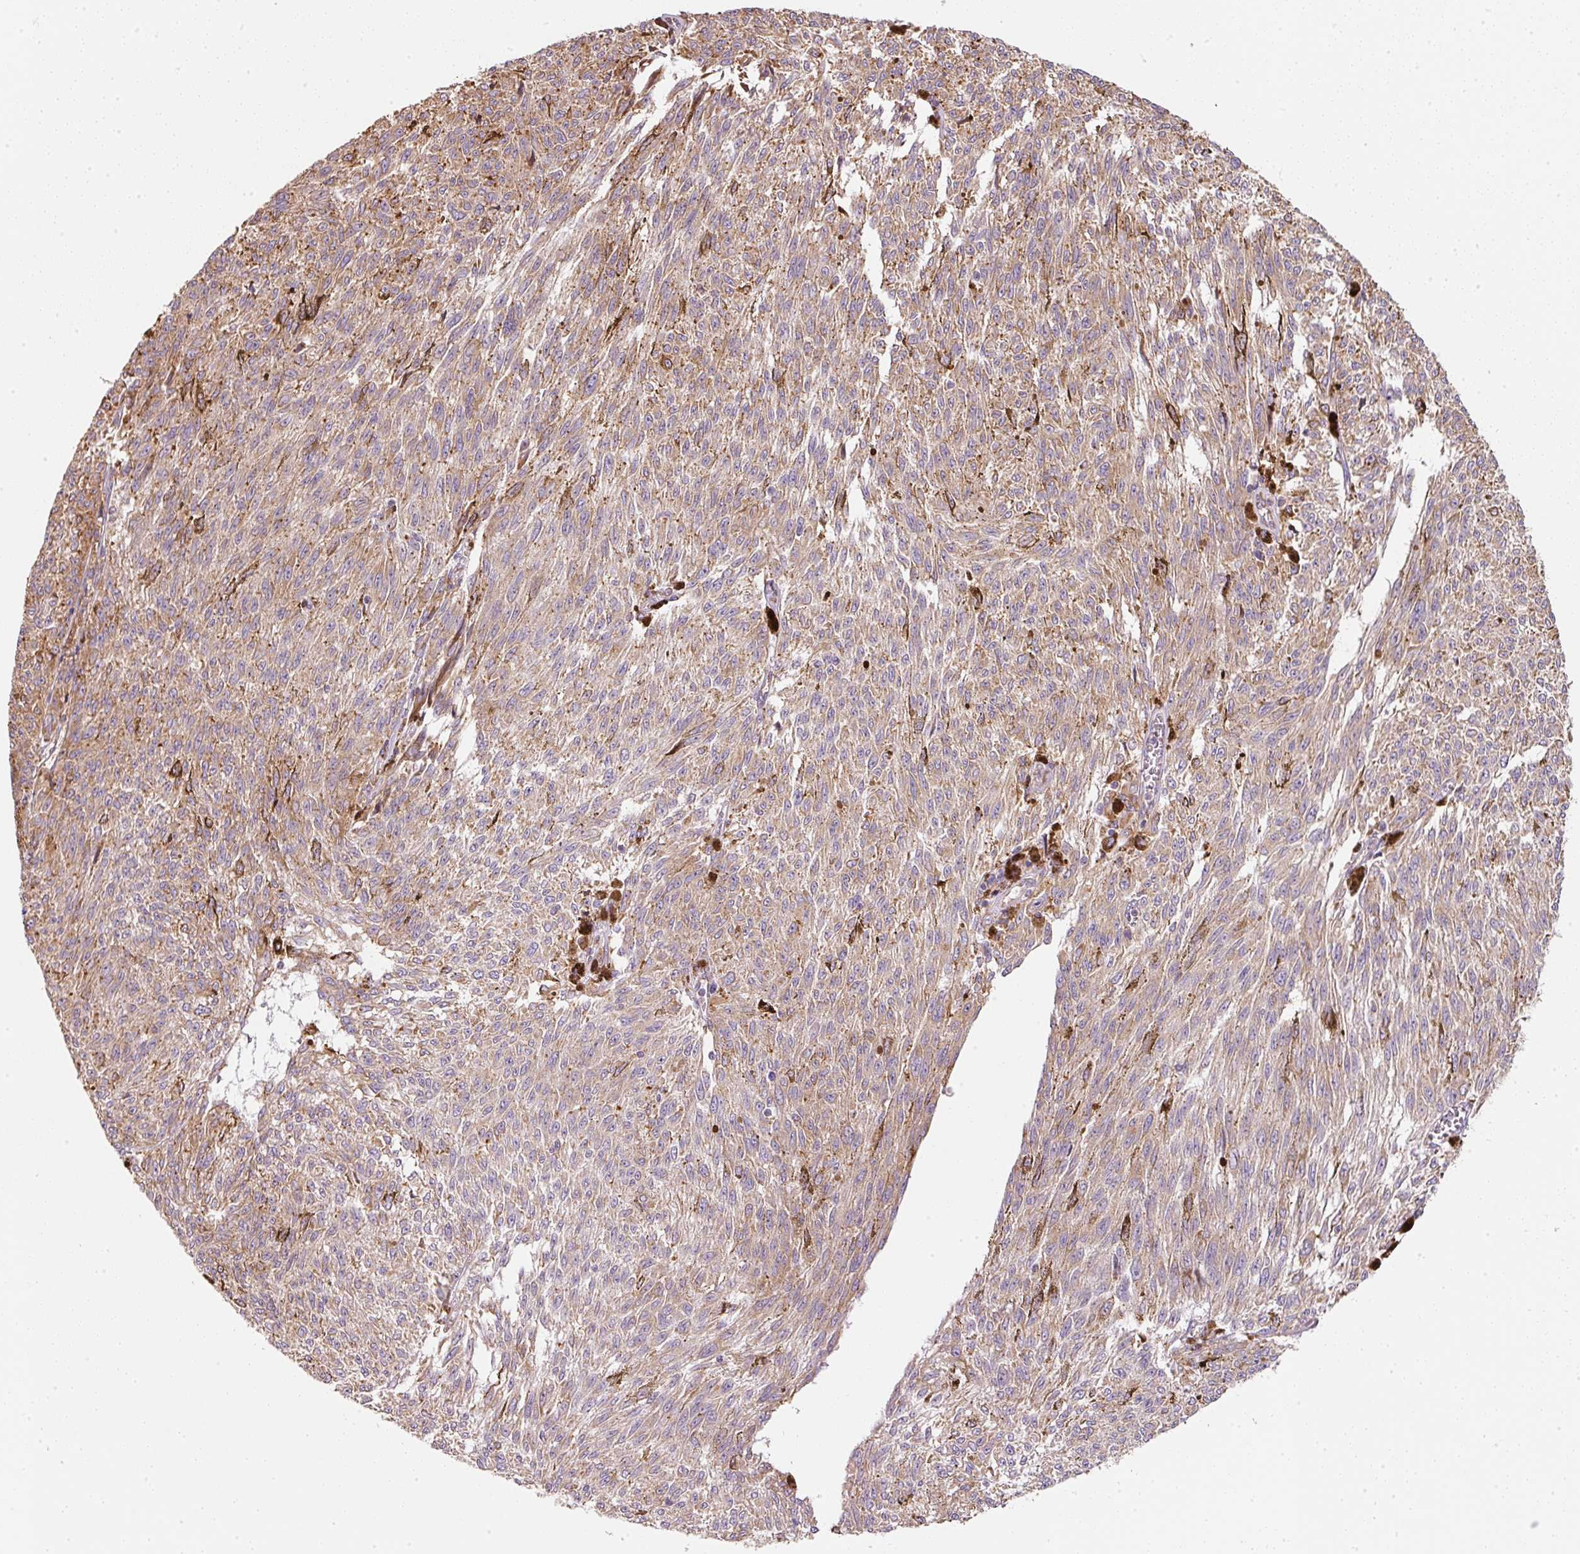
{"staining": {"intensity": "moderate", "quantity": ">75%", "location": "cytoplasmic/membranous"}, "tissue": "melanoma", "cell_type": "Tumor cells", "image_type": "cancer", "snomed": [{"axis": "morphology", "description": "Malignant melanoma, NOS"}, {"axis": "topography", "description": "Skin"}], "caption": "Protein expression by IHC shows moderate cytoplasmic/membranous positivity in about >75% of tumor cells in malignant melanoma. (Stains: DAB (3,3'-diaminobenzidine) in brown, nuclei in blue, Microscopy: brightfield microscopy at high magnification).", "gene": "MORN4", "patient": {"sex": "female", "age": 72}}